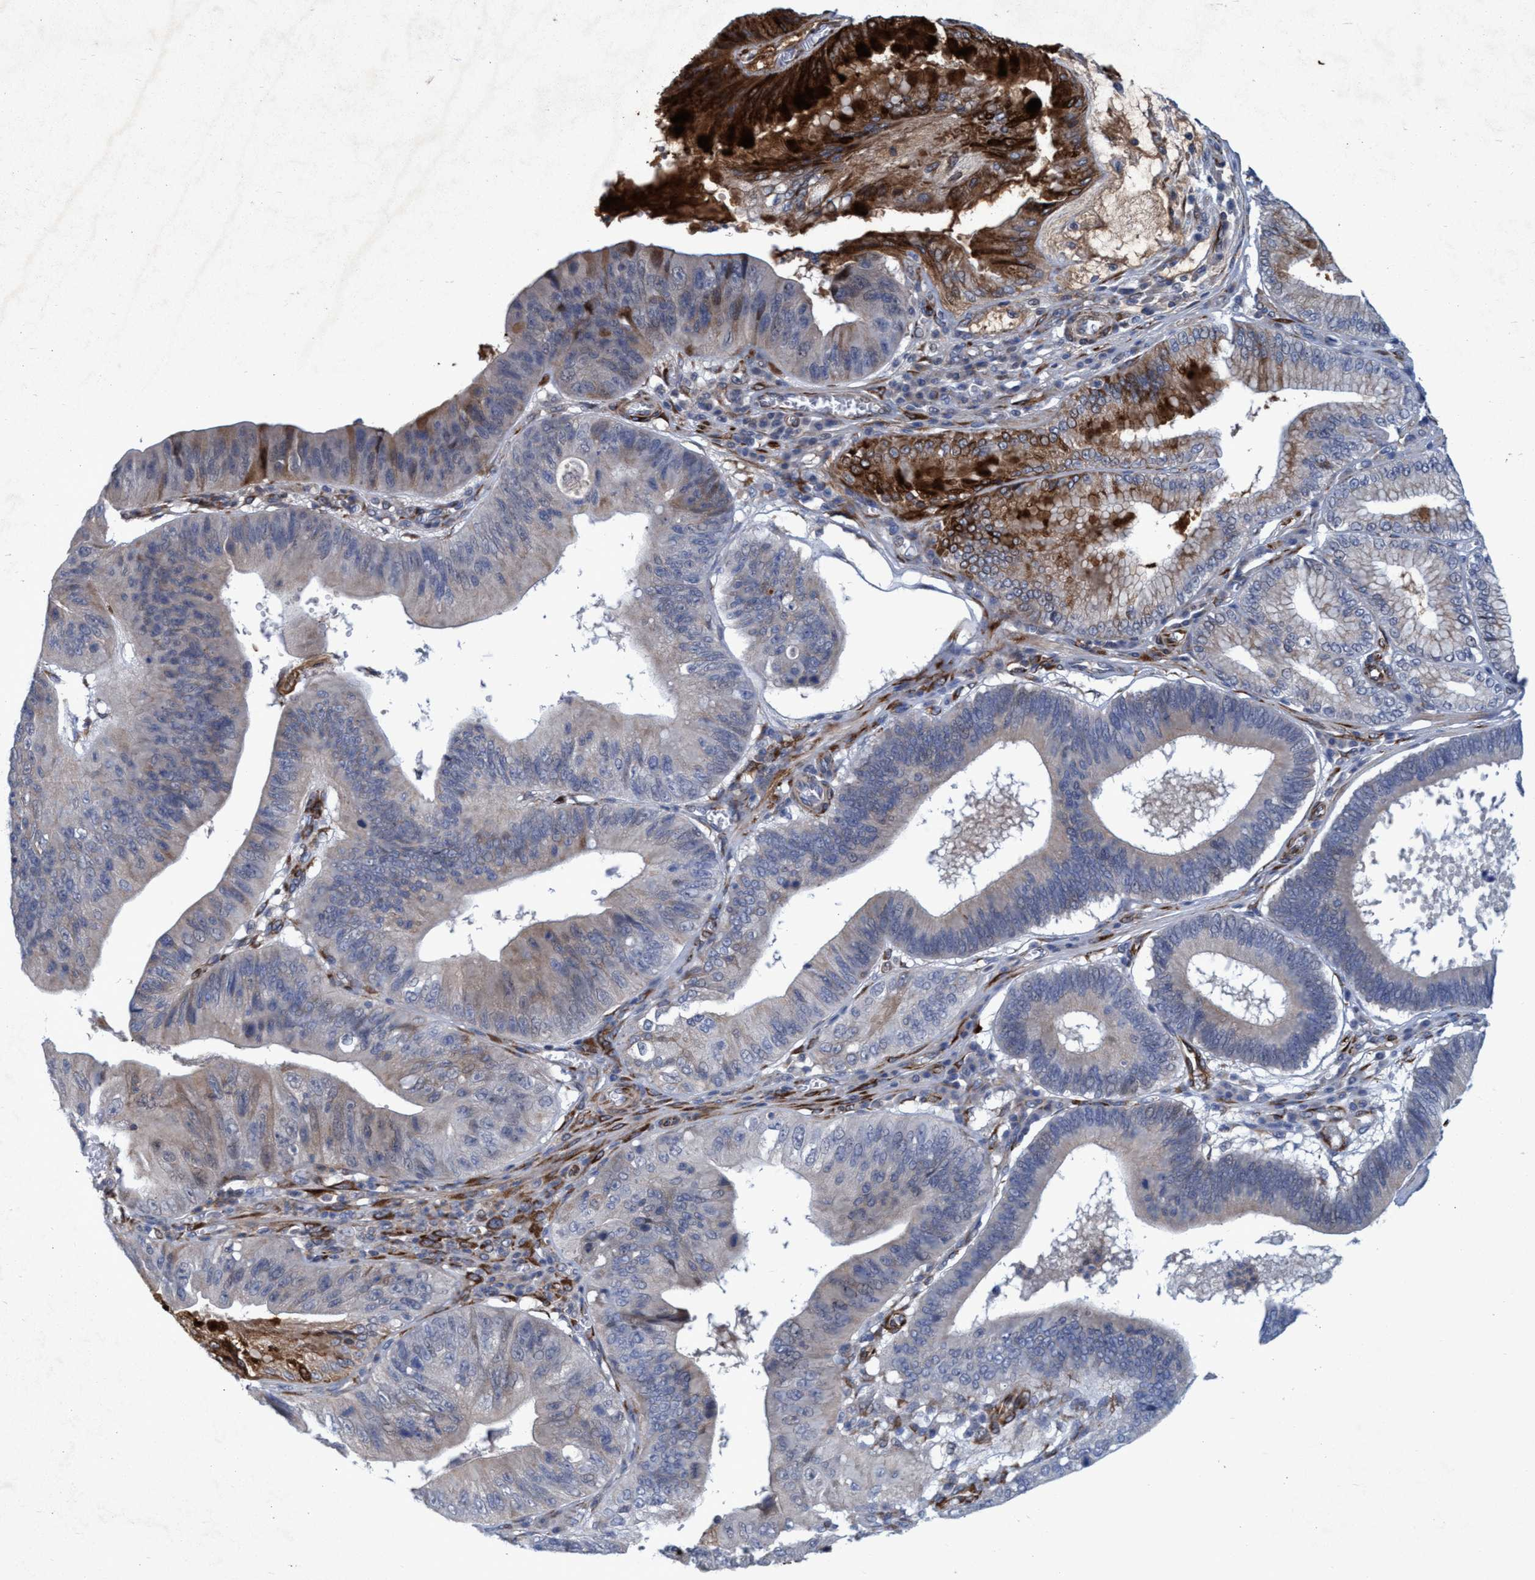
{"staining": {"intensity": "strong", "quantity": "<25%", "location": "cytoplasmic/membranous"}, "tissue": "stomach cancer", "cell_type": "Tumor cells", "image_type": "cancer", "snomed": [{"axis": "morphology", "description": "Adenocarcinoma, NOS"}, {"axis": "topography", "description": "Stomach"}], "caption": "Stomach cancer was stained to show a protein in brown. There is medium levels of strong cytoplasmic/membranous staining in approximately <25% of tumor cells.", "gene": "SLC43A2", "patient": {"sex": "male", "age": 59}}